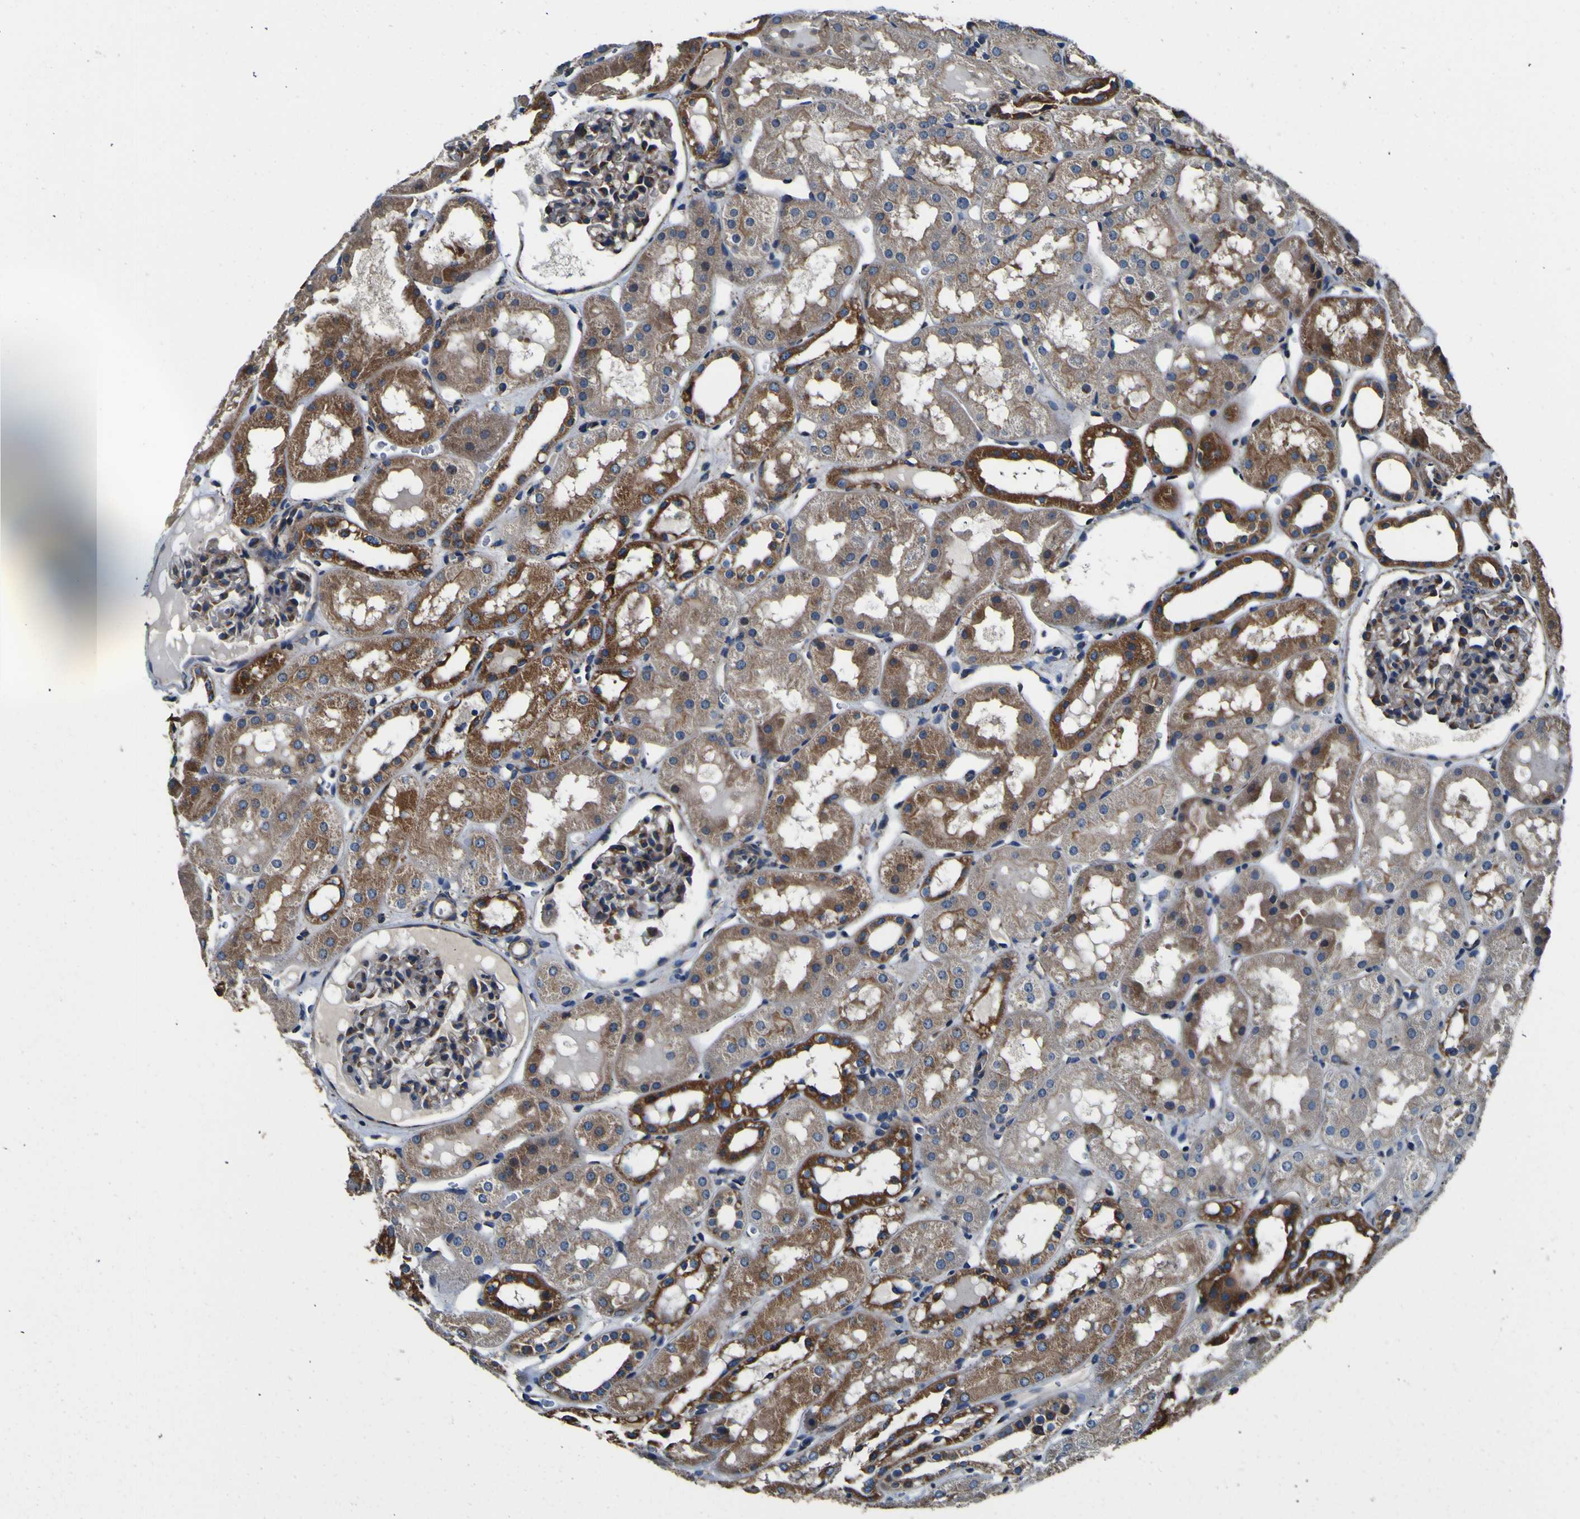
{"staining": {"intensity": "moderate", "quantity": "<25%", "location": "cytoplasmic/membranous"}, "tissue": "kidney", "cell_type": "Cells in glomeruli", "image_type": "normal", "snomed": [{"axis": "morphology", "description": "Normal tissue, NOS"}, {"axis": "topography", "description": "Kidney"}, {"axis": "topography", "description": "Urinary bladder"}], "caption": "Immunohistochemistry (IHC) micrograph of normal kidney: kidney stained using immunohistochemistry (IHC) shows low levels of moderate protein expression localized specifically in the cytoplasmic/membranous of cells in glomeruli, appearing as a cytoplasmic/membranous brown color.", "gene": "INPP5A", "patient": {"sex": "male", "age": 16}}